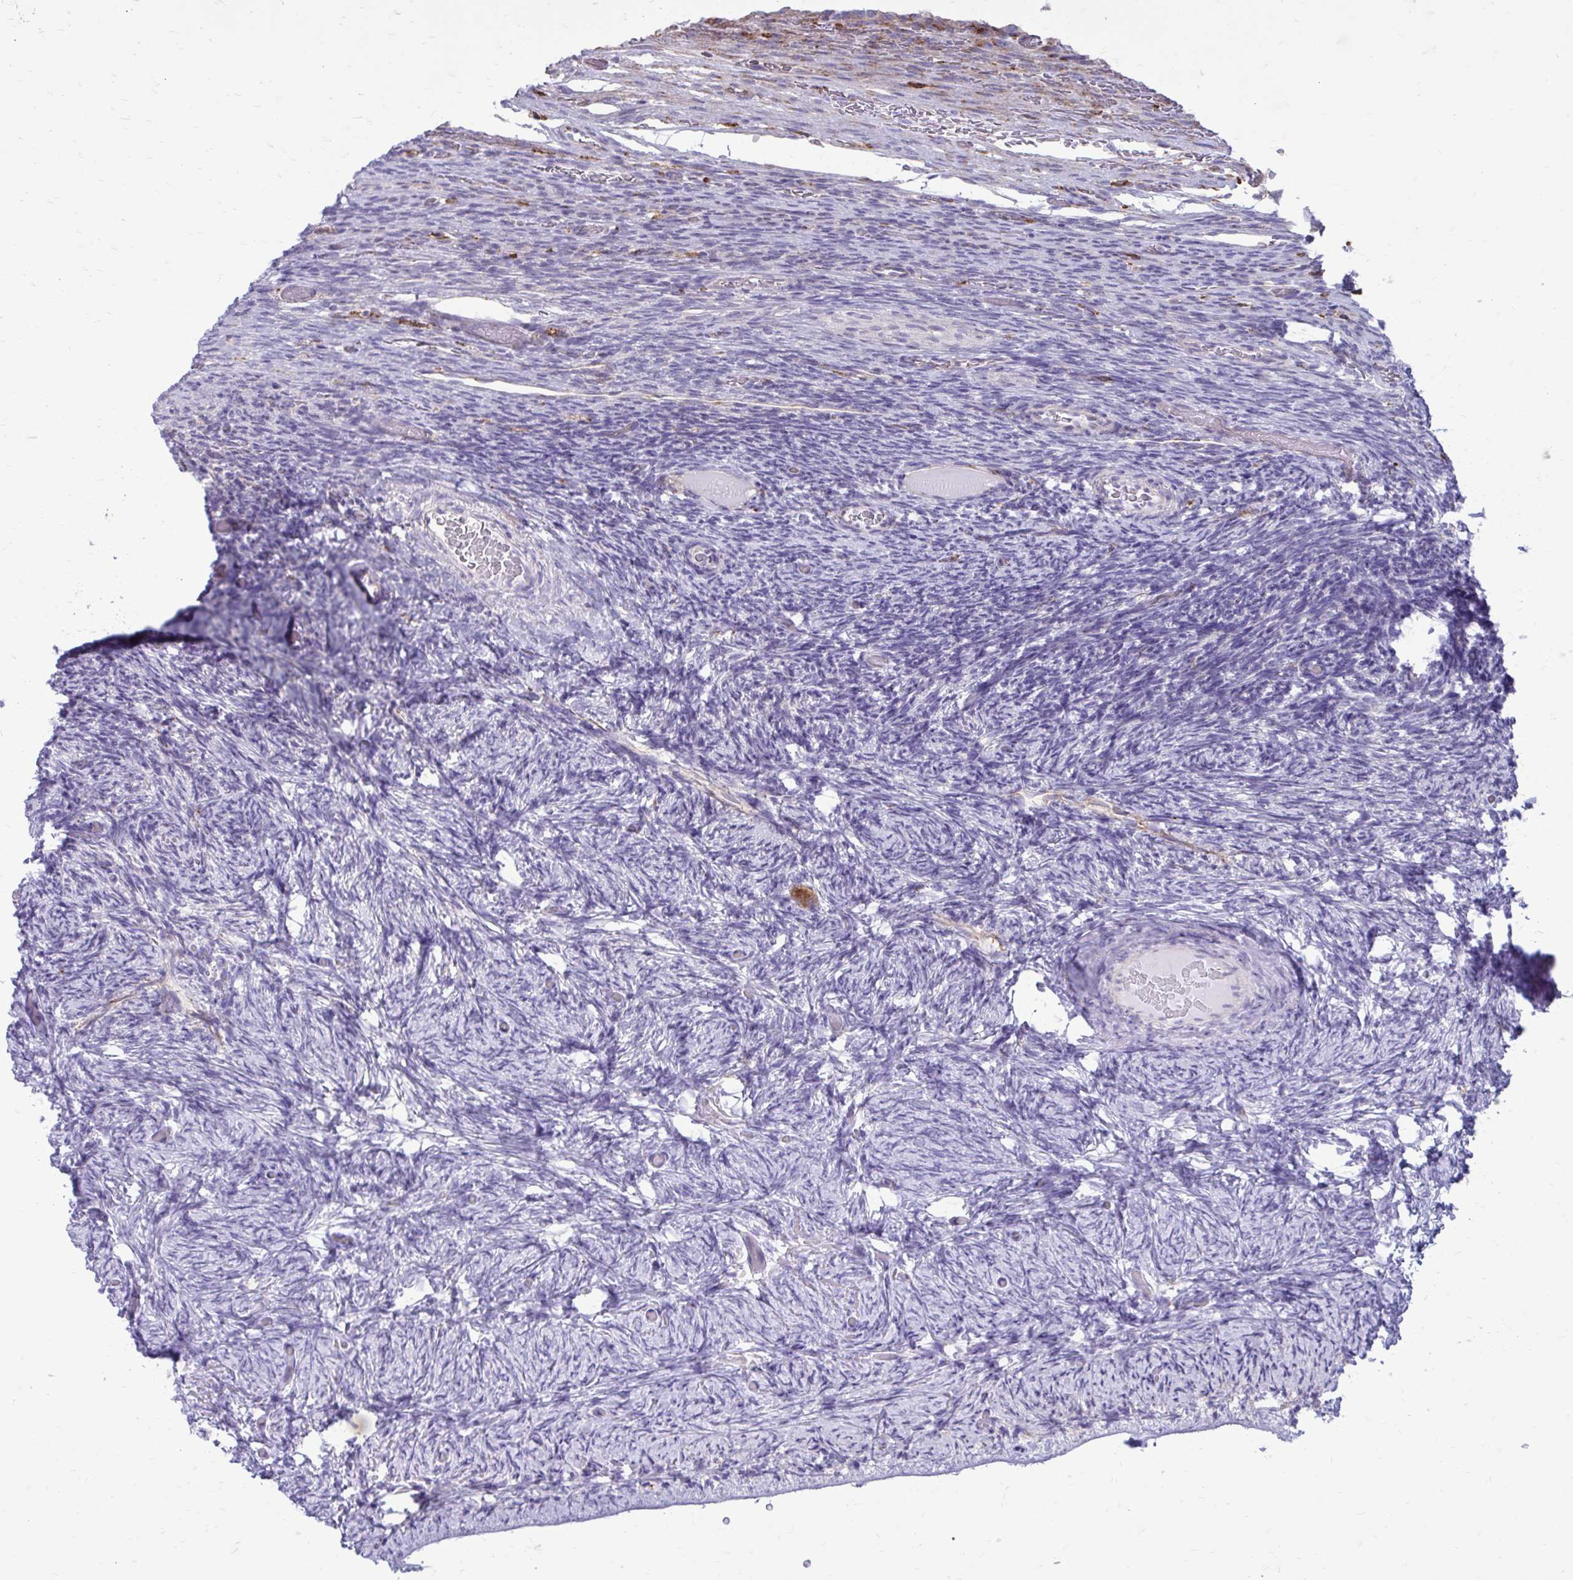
{"staining": {"intensity": "negative", "quantity": "none", "location": "none"}, "tissue": "ovary", "cell_type": "Follicle cells", "image_type": "normal", "snomed": [{"axis": "morphology", "description": "Normal tissue, NOS"}, {"axis": "topography", "description": "Ovary"}], "caption": "DAB immunohistochemical staining of normal ovary shows no significant expression in follicle cells.", "gene": "CLTA", "patient": {"sex": "female", "age": 34}}